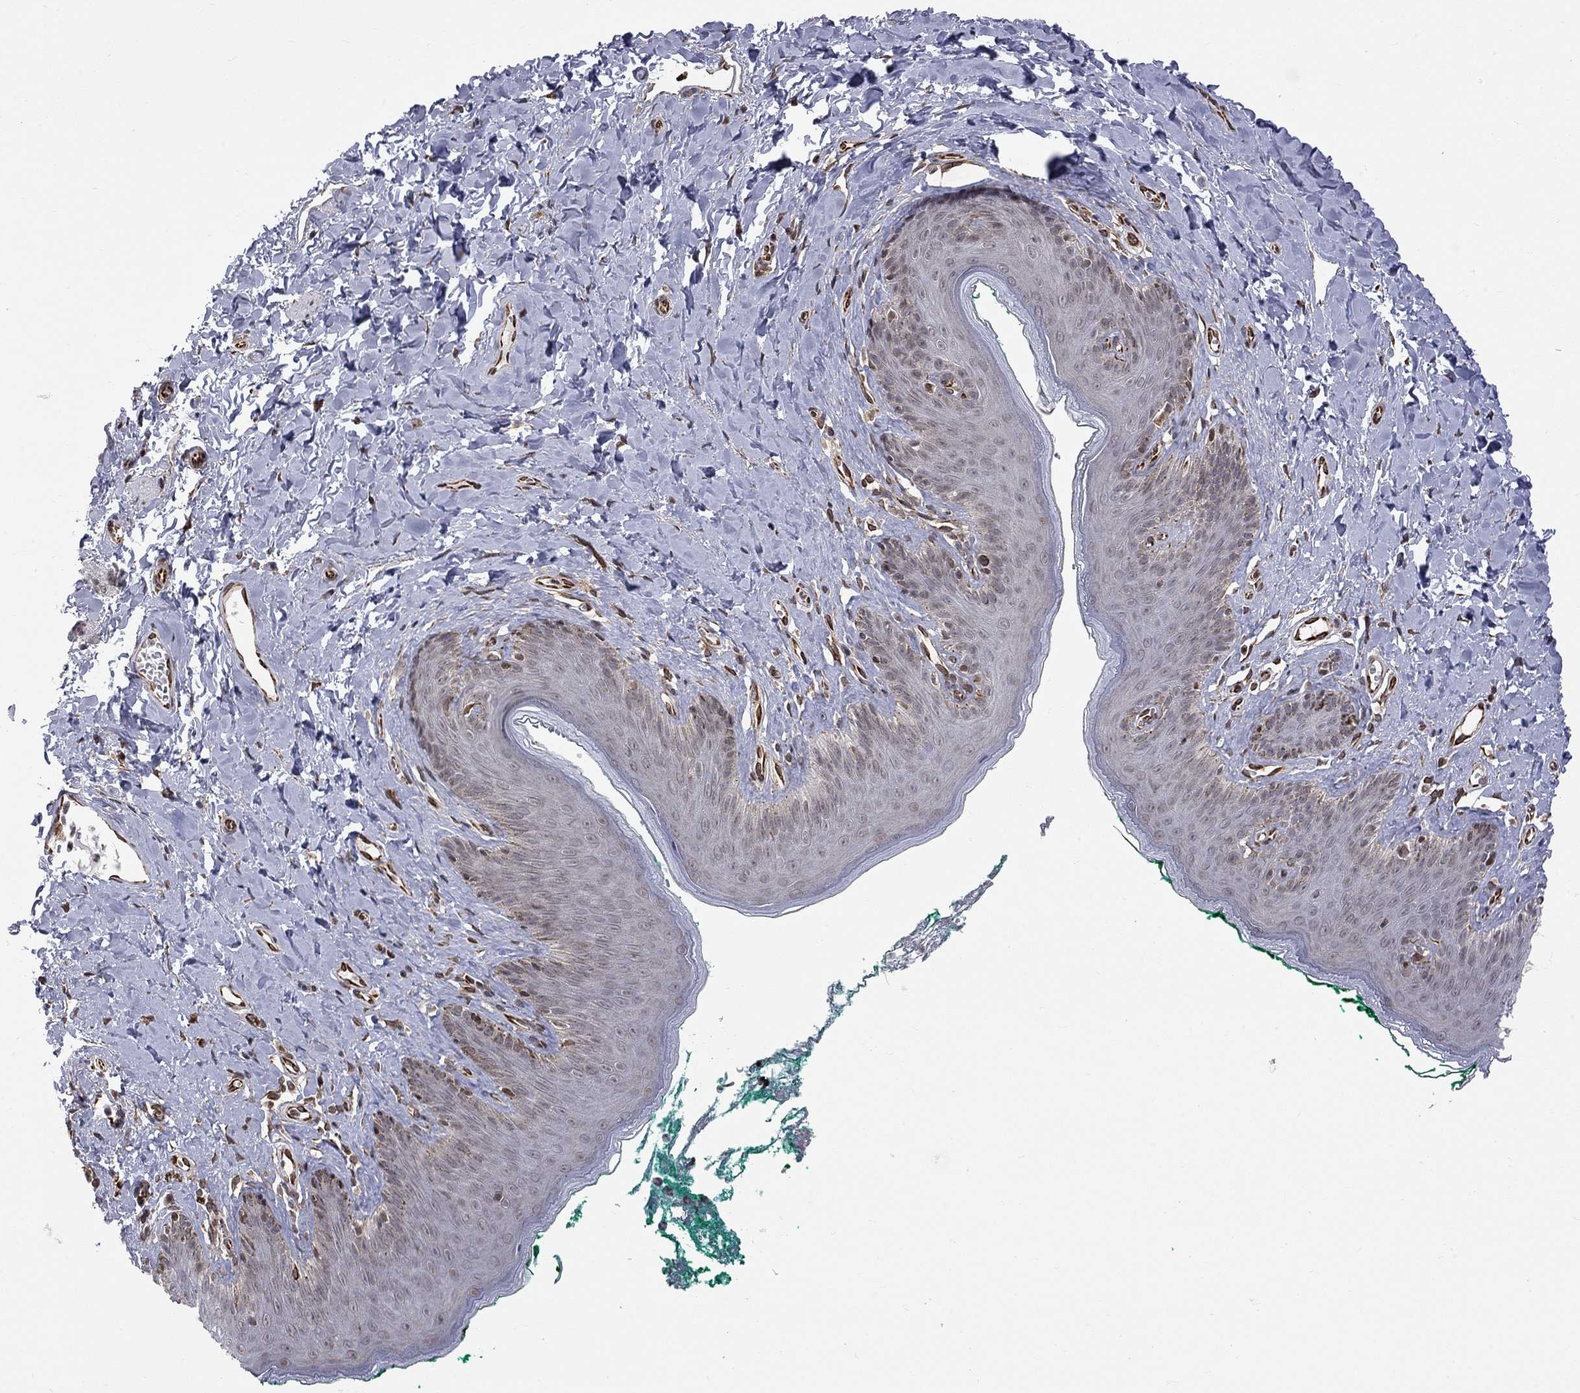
{"staining": {"intensity": "weak", "quantity": "<25%", "location": "nuclear"}, "tissue": "skin", "cell_type": "Epidermal cells", "image_type": "normal", "snomed": [{"axis": "morphology", "description": "Normal tissue, NOS"}, {"axis": "topography", "description": "Vulva"}], "caption": "A high-resolution image shows IHC staining of unremarkable skin, which reveals no significant staining in epidermal cells.", "gene": "MTNR1B", "patient": {"sex": "female", "age": 66}}